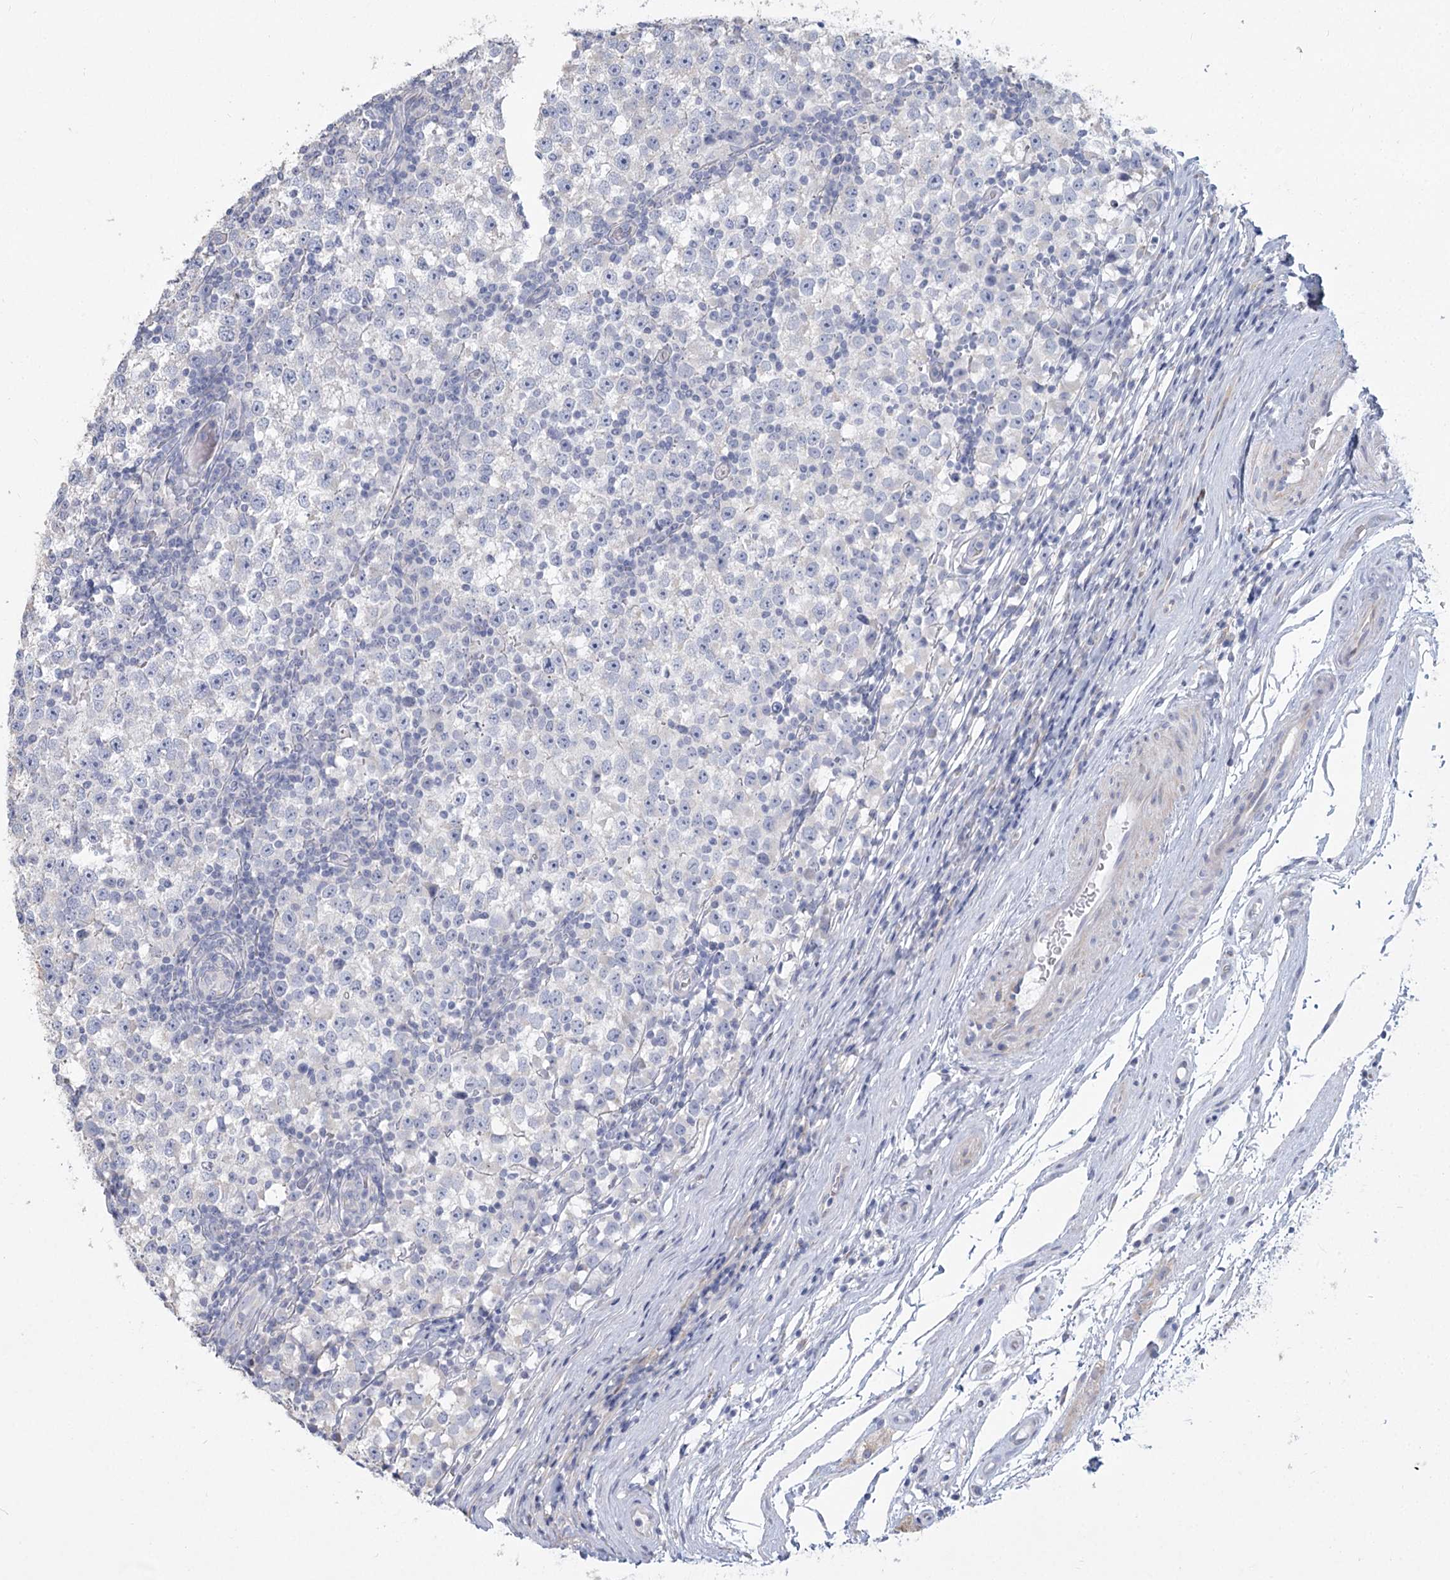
{"staining": {"intensity": "negative", "quantity": "none", "location": "none"}, "tissue": "testis cancer", "cell_type": "Tumor cells", "image_type": "cancer", "snomed": [{"axis": "morphology", "description": "Seminoma, NOS"}, {"axis": "topography", "description": "Testis"}], "caption": "The micrograph shows no significant positivity in tumor cells of testis seminoma.", "gene": "CNTLN", "patient": {"sex": "male", "age": 65}}